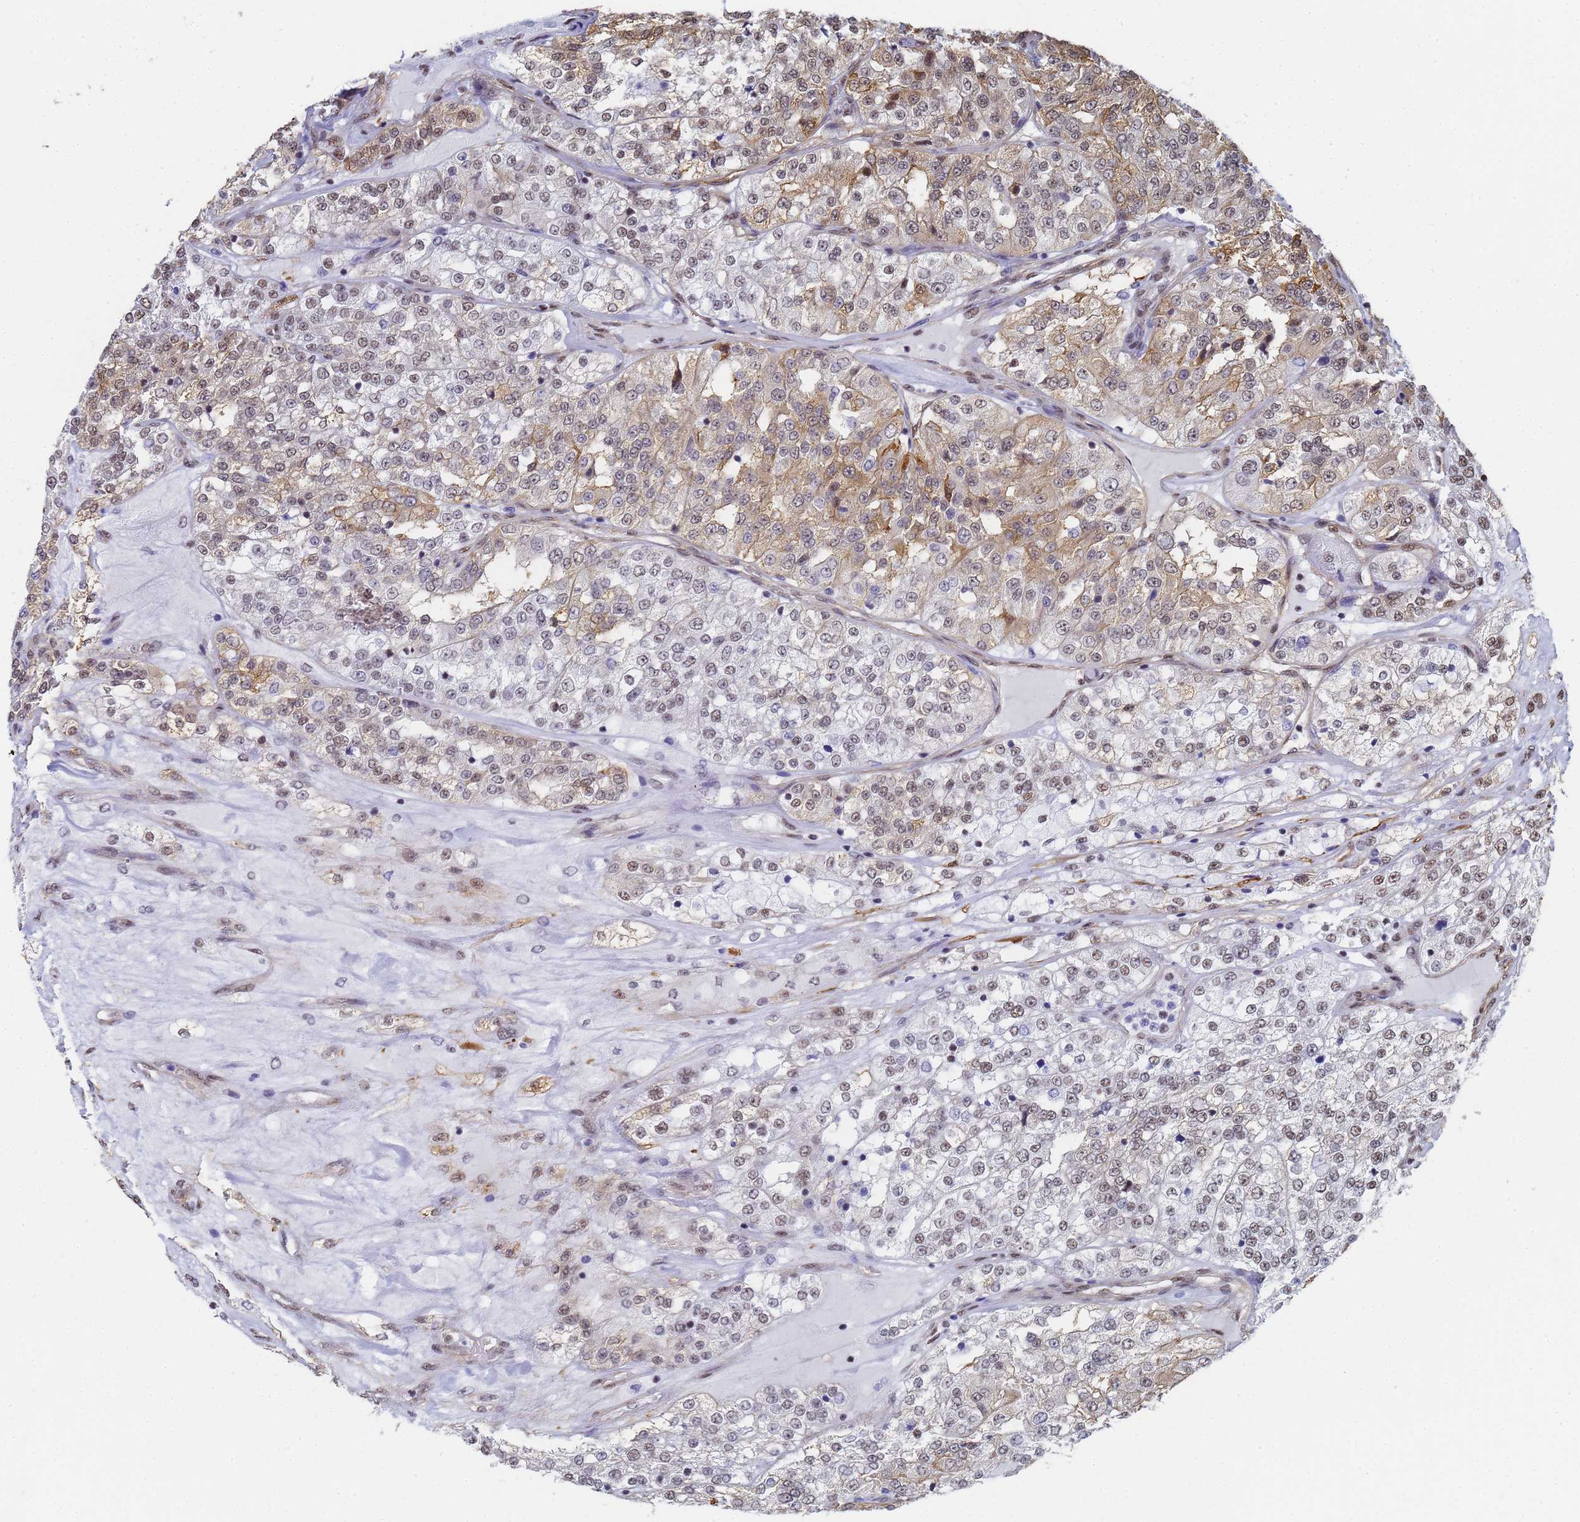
{"staining": {"intensity": "moderate", "quantity": ">75%", "location": "cytoplasmic/membranous,nuclear"}, "tissue": "renal cancer", "cell_type": "Tumor cells", "image_type": "cancer", "snomed": [{"axis": "morphology", "description": "Adenocarcinoma, NOS"}, {"axis": "topography", "description": "Kidney"}], "caption": "This is an image of immunohistochemistry staining of renal cancer (adenocarcinoma), which shows moderate staining in the cytoplasmic/membranous and nuclear of tumor cells.", "gene": "PRRT4", "patient": {"sex": "female", "age": 63}}